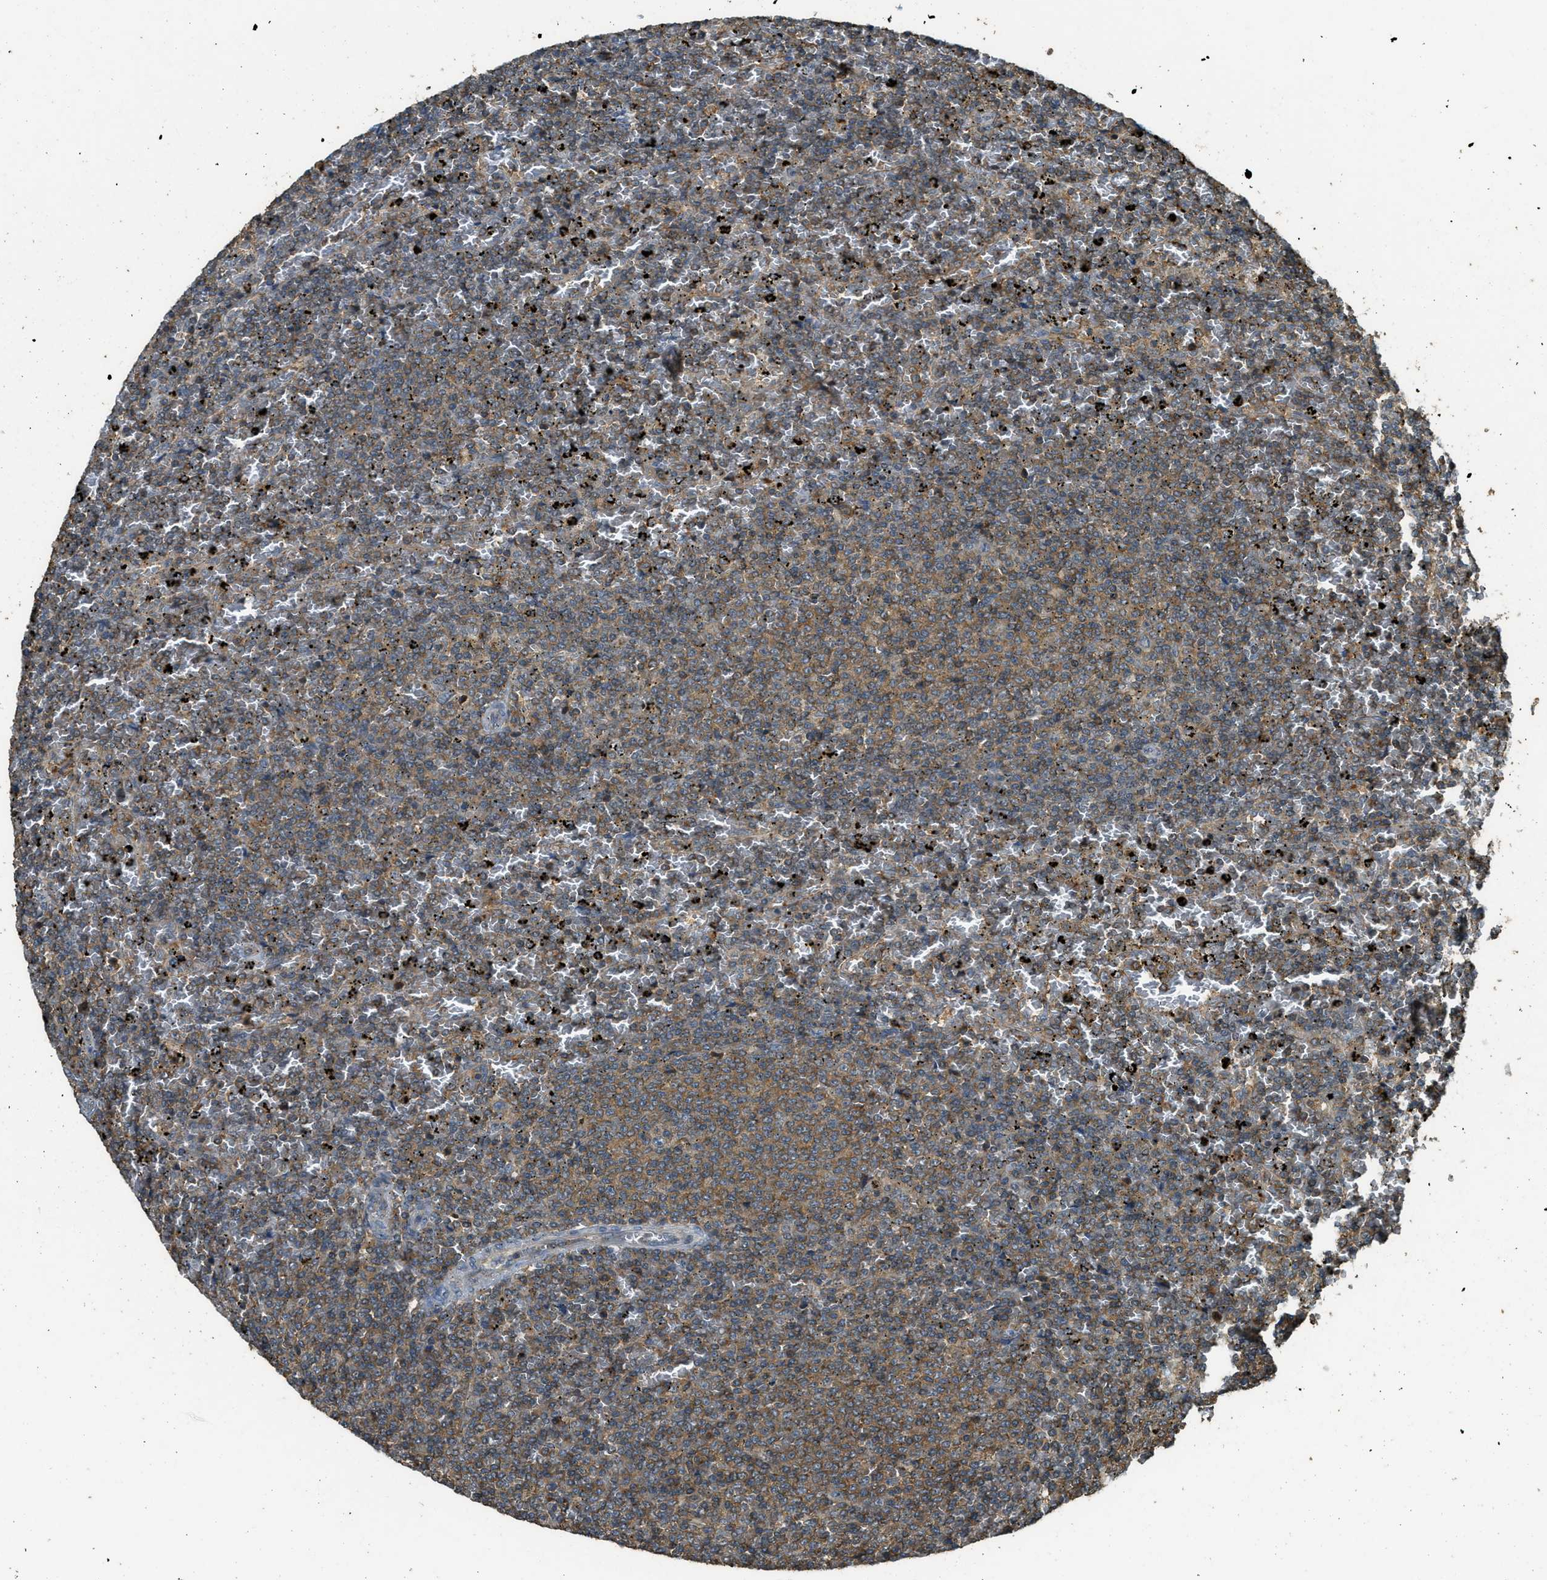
{"staining": {"intensity": "moderate", "quantity": ">75%", "location": "cytoplasmic/membranous"}, "tissue": "lymphoma", "cell_type": "Tumor cells", "image_type": "cancer", "snomed": [{"axis": "morphology", "description": "Malignant lymphoma, non-Hodgkin's type, Low grade"}, {"axis": "topography", "description": "Spleen"}], "caption": "Immunohistochemical staining of malignant lymphoma, non-Hodgkin's type (low-grade) exhibits medium levels of moderate cytoplasmic/membranous staining in approximately >75% of tumor cells.", "gene": "PPP6R3", "patient": {"sex": "female", "age": 77}}